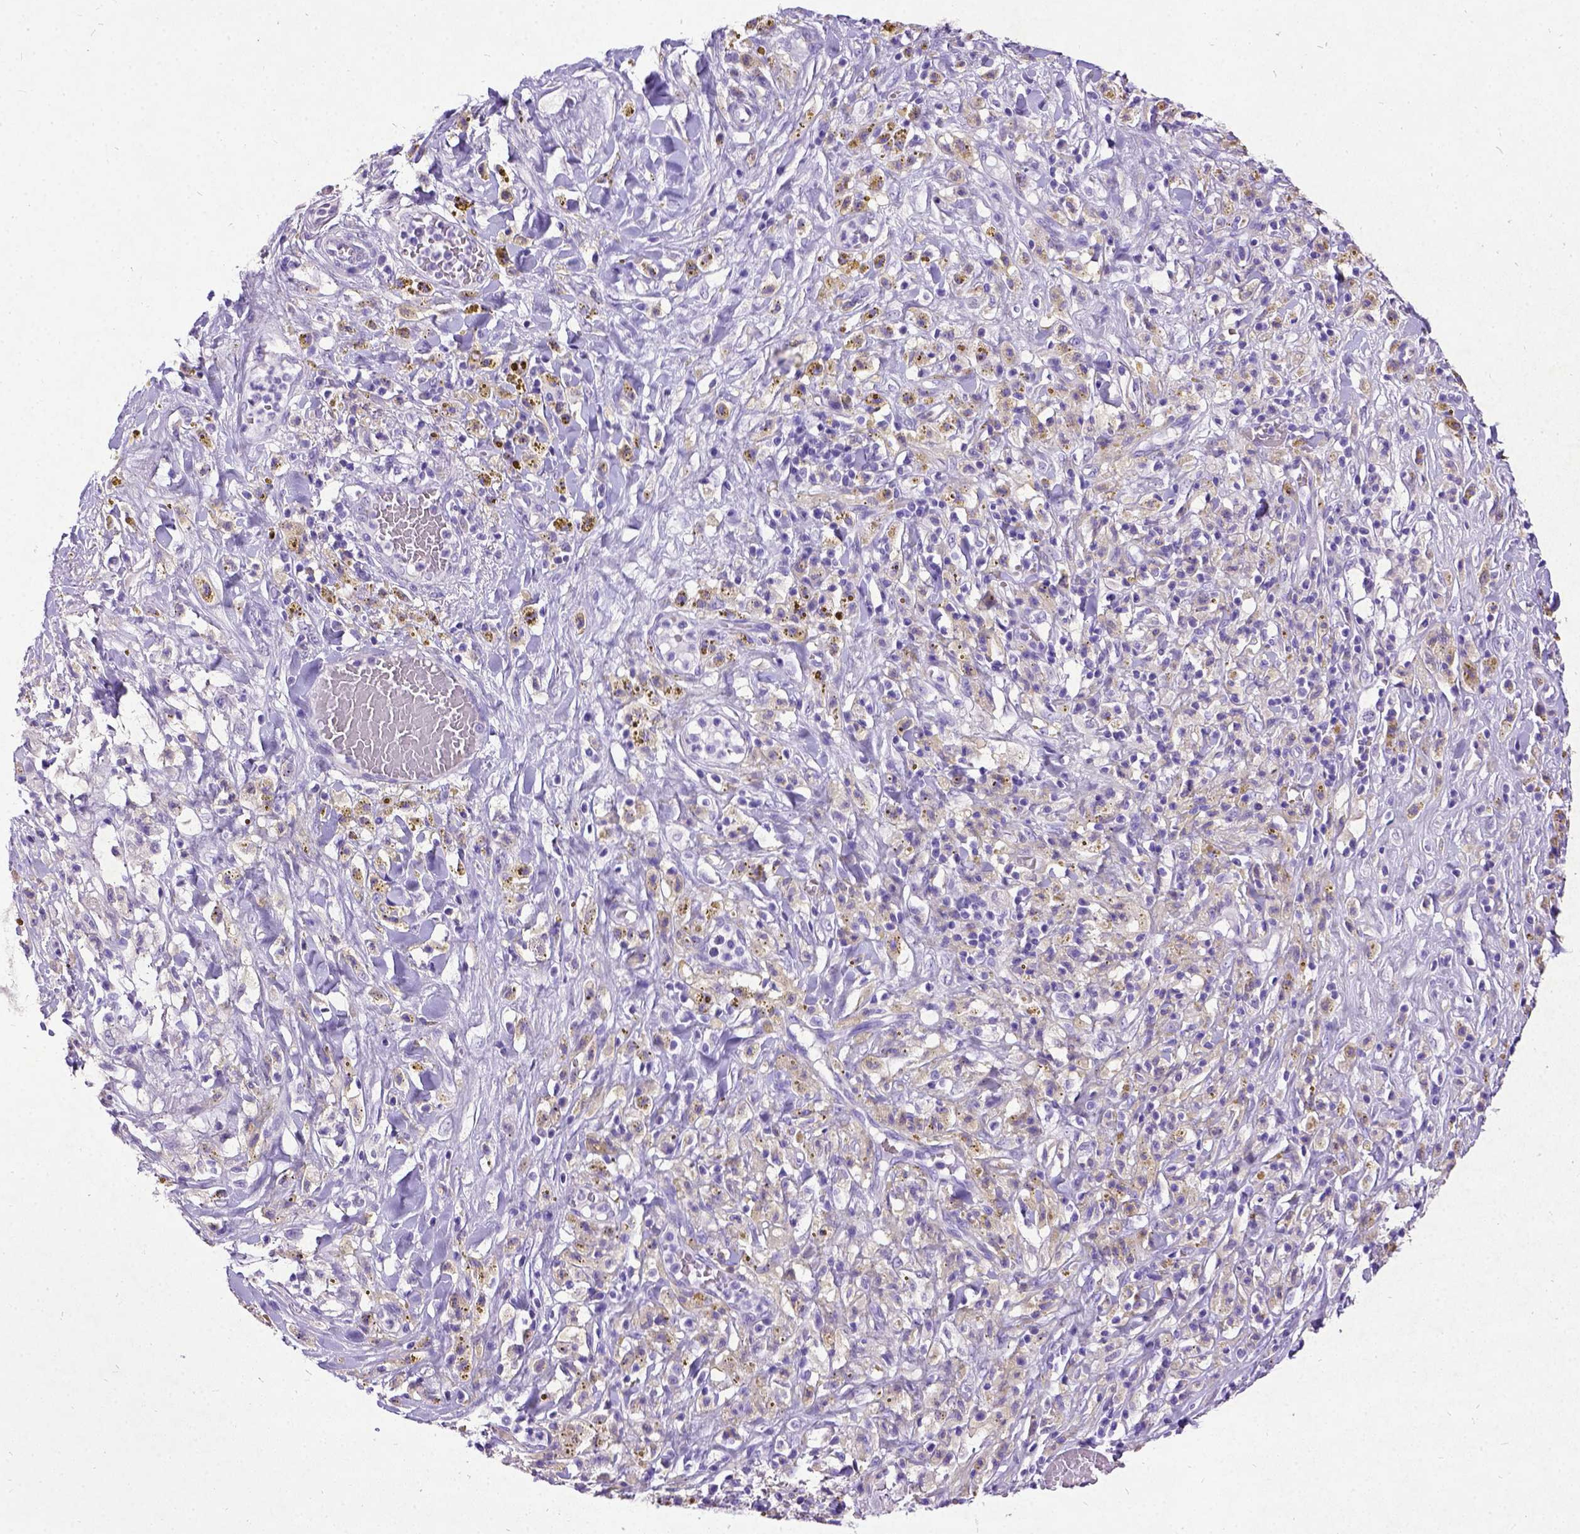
{"staining": {"intensity": "weak", "quantity": ">75%", "location": "cytoplasmic/membranous"}, "tissue": "melanoma", "cell_type": "Tumor cells", "image_type": "cancer", "snomed": [{"axis": "morphology", "description": "Malignant melanoma, NOS"}, {"axis": "topography", "description": "Skin"}], "caption": "Immunohistochemical staining of human malignant melanoma demonstrates weak cytoplasmic/membranous protein positivity in approximately >75% of tumor cells. Nuclei are stained in blue.", "gene": "NEUROD4", "patient": {"sex": "female", "age": 91}}